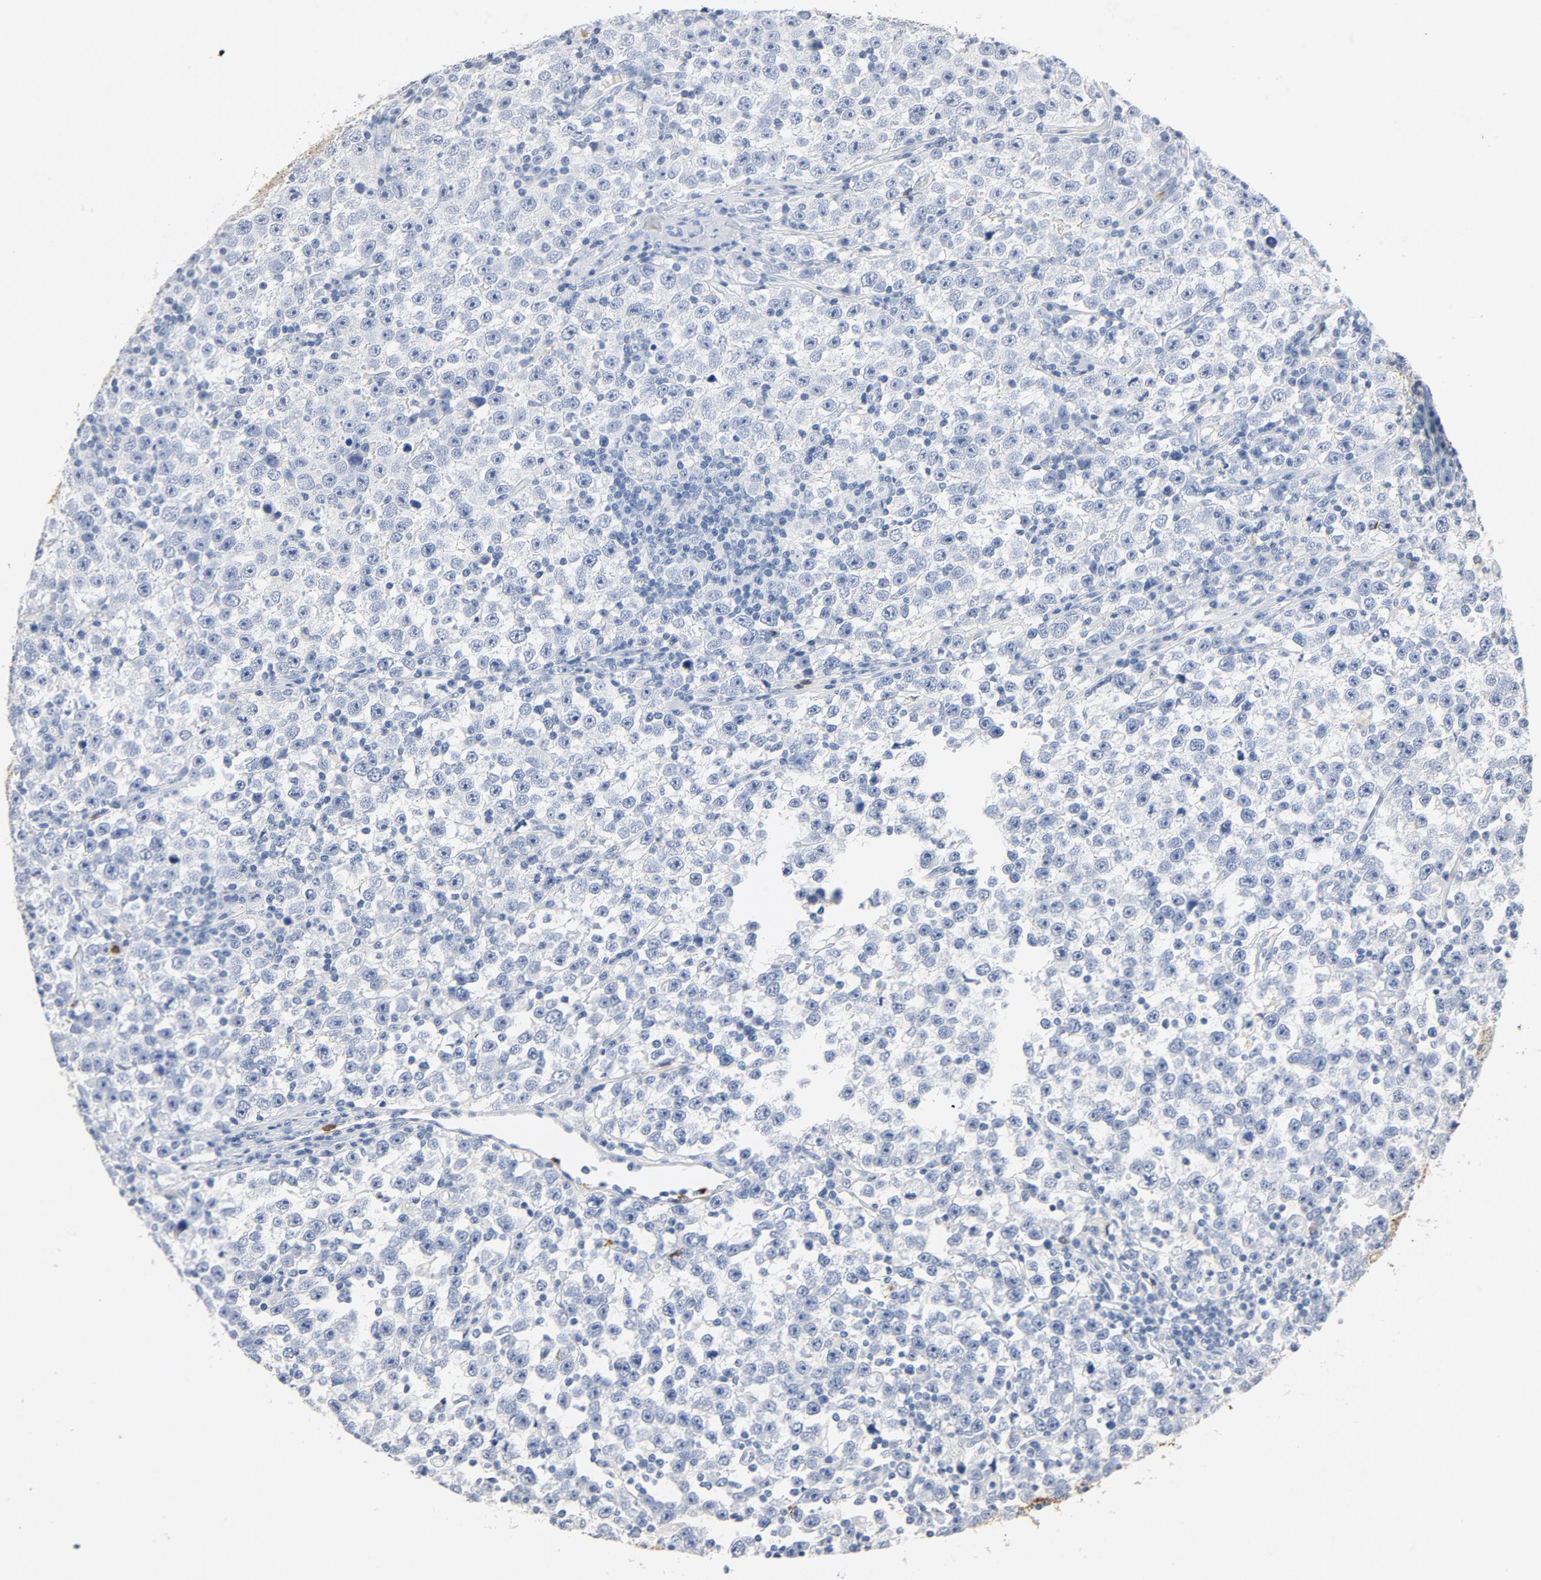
{"staining": {"intensity": "negative", "quantity": "none", "location": "none"}, "tissue": "testis cancer", "cell_type": "Tumor cells", "image_type": "cancer", "snomed": [{"axis": "morphology", "description": "Seminoma, NOS"}, {"axis": "topography", "description": "Testis"}], "caption": "This is an IHC image of testis cancer. There is no staining in tumor cells.", "gene": "PTPRB", "patient": {"sex": "male", "age": 43}}